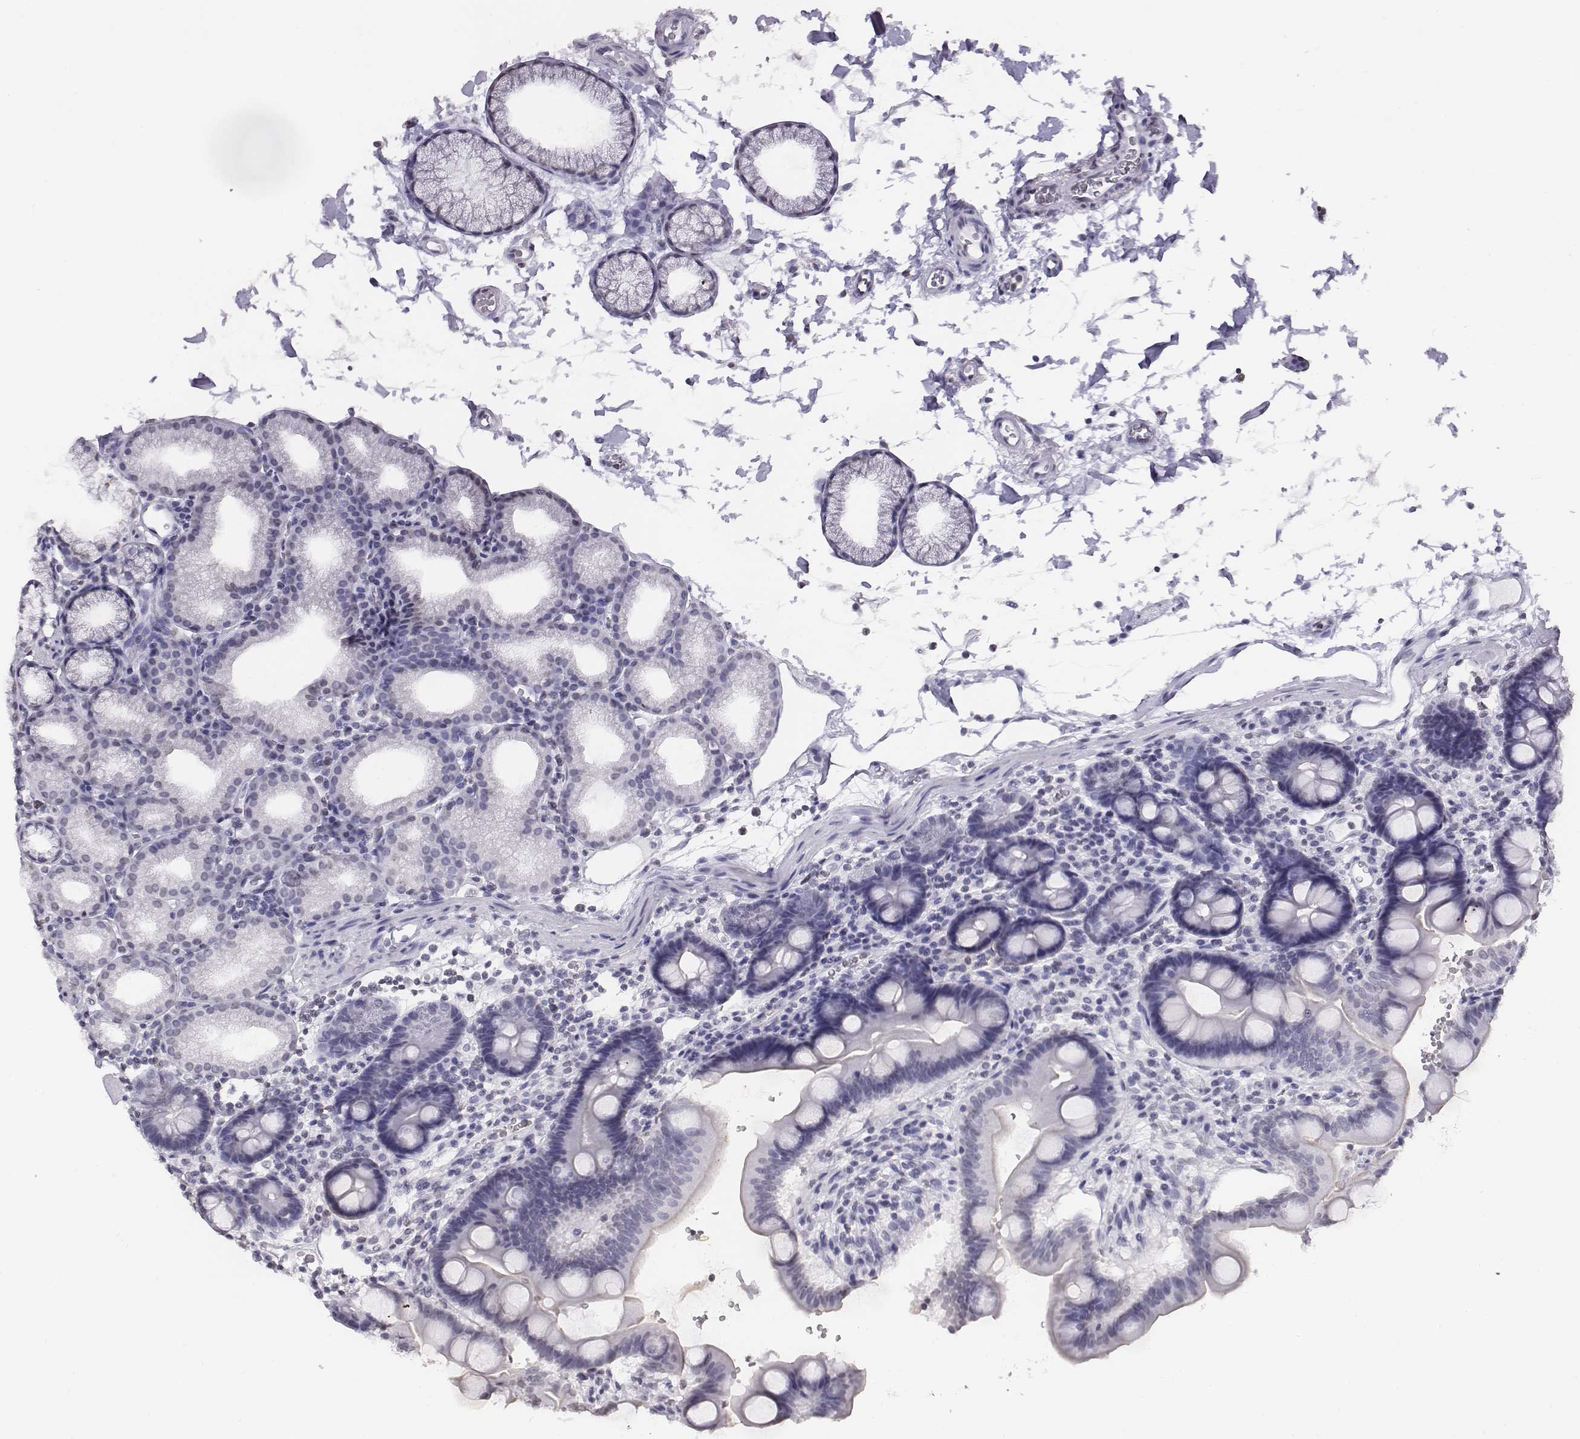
{"staining": {"intensity": "negative", "quantity": "none", "location": "none"}, "tissue": "duodenum", "cell_type": "Glandular cells", "image_type": "normal", "snomed": [{"axis": "morphology", "description": "Normal tissue, NOS"}, {"axis": "topography", "description": "Duodenum"}], "caption": "The histopathology image demonstrates no significant positivity in glandular cells of duodenum.", "gene": "BARHL1", "patient": {"sex": "male", "age": 59}}